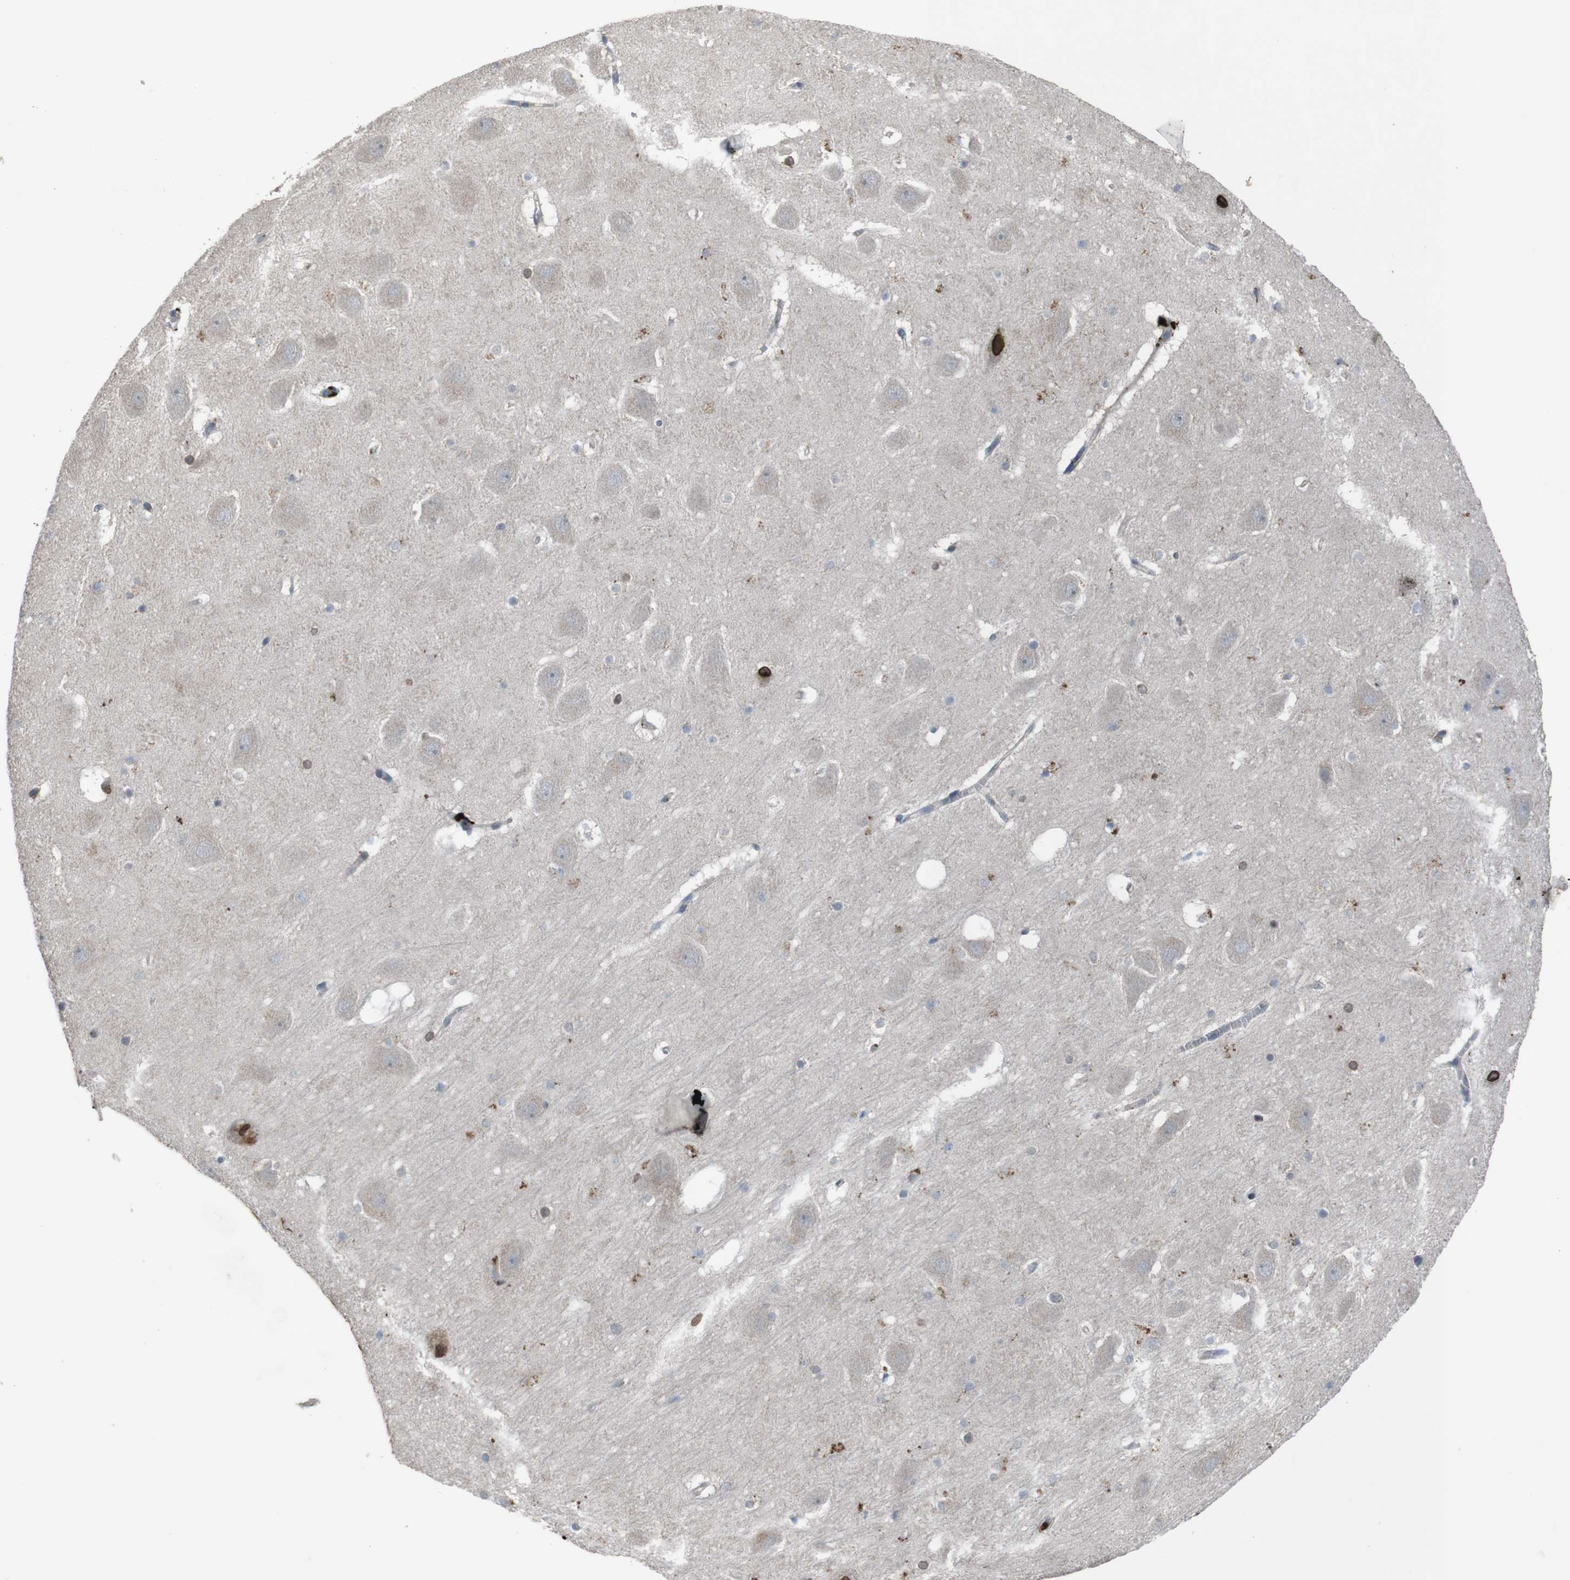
{"staining": {"intensity": "strong", "quantity": "<25%", "location": "cytoplasmic/membranous"}, "tissue": "hippocampus", "cell_type": "Glial cells", "image_type": "normal", "snomed": [{"axis": "morphology", "description": "Normal tissue, NOS"}, {"axis": "topography", "description": "Hippocampus"}], "caption": "Immunohistochemistry (IHC) of normal human hippocampus reveals medium levels of strong cytoplasmic/membranous positivity in approximately <25% of glial cells. (Brightfield microscopy of DAB IHC at high magnification).", "gene": "EFNA5", "patient": {"sex": "male", "age": 45}}